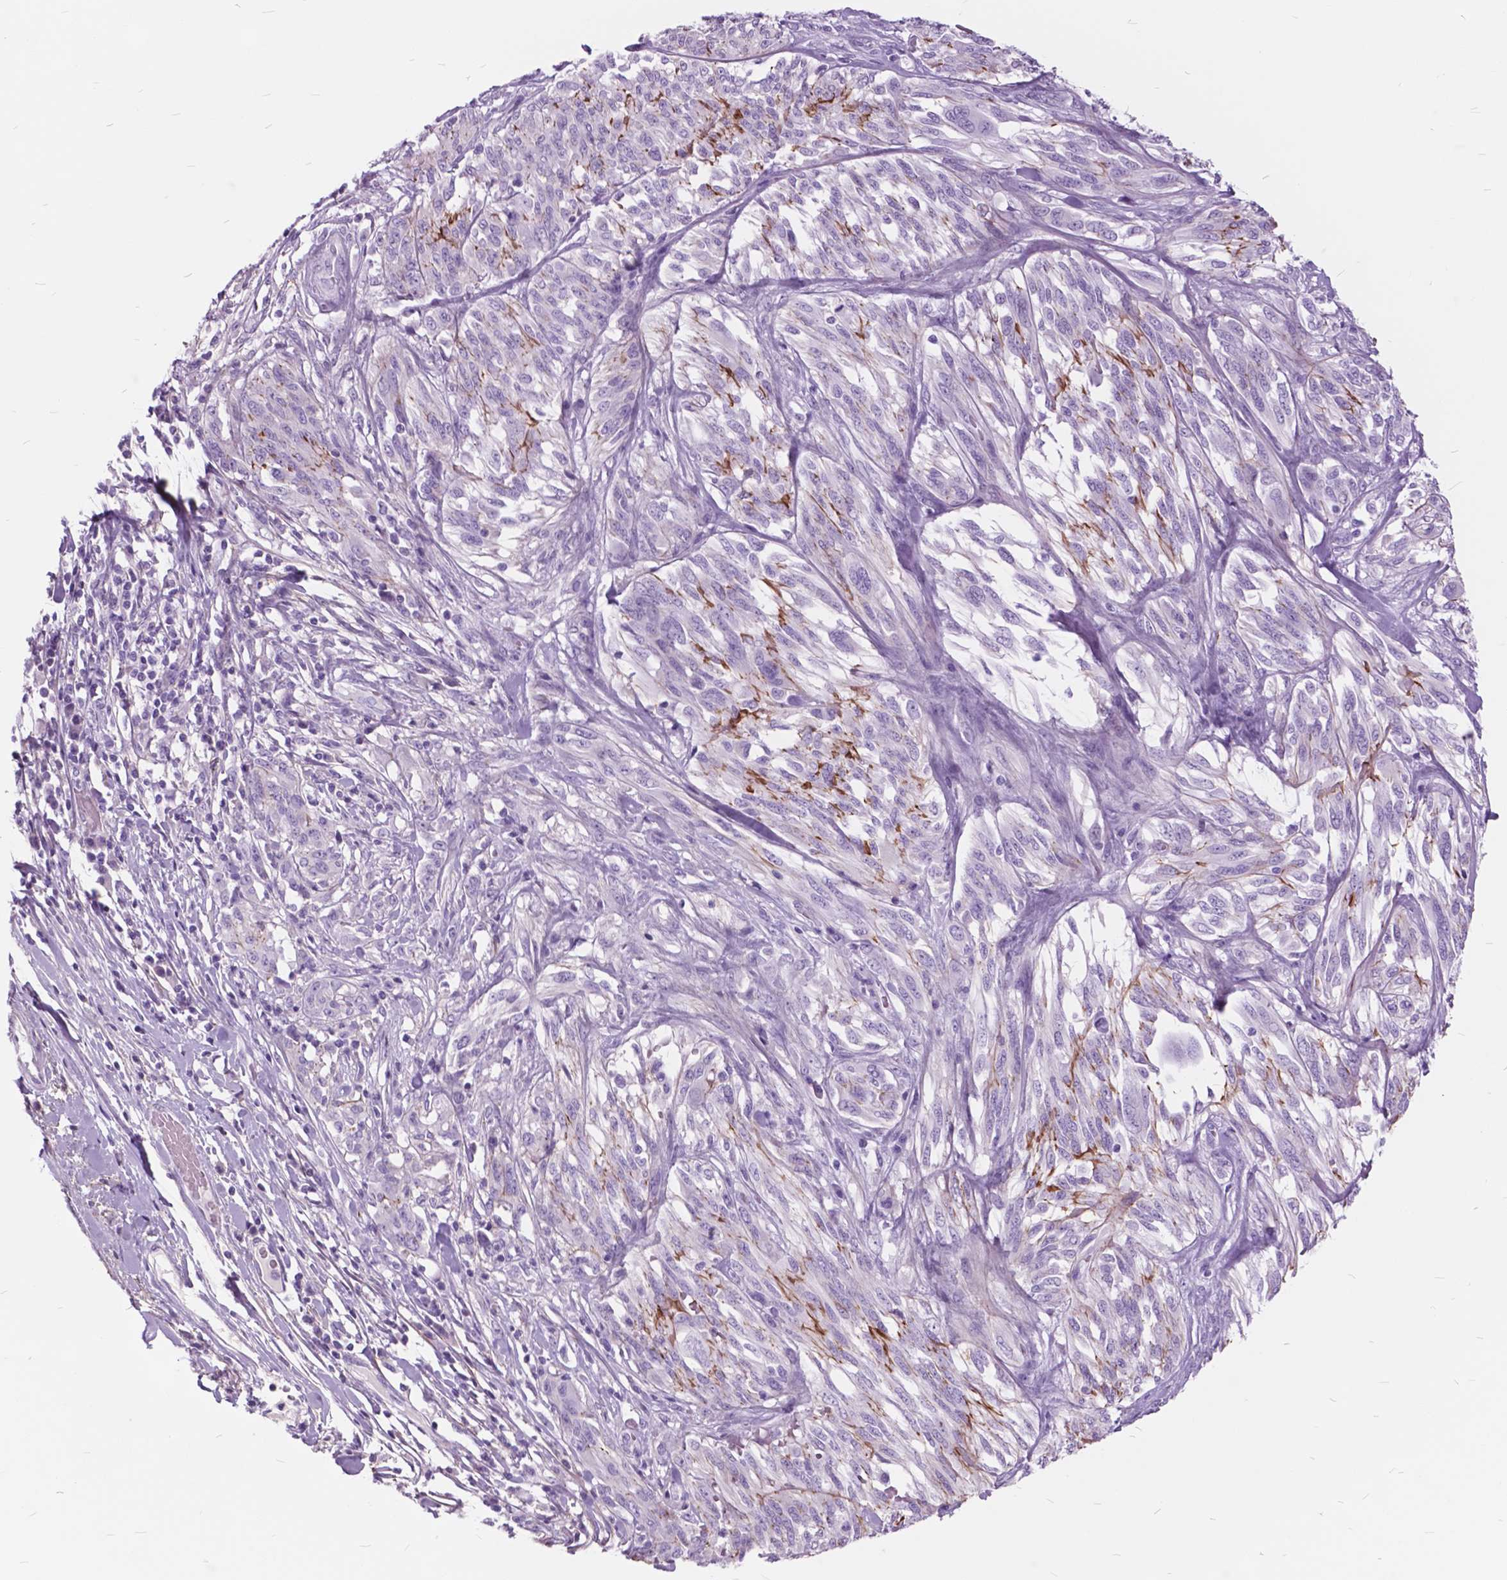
{"staining": {"intensity": "negative", "quantity": "none", "location": "none"}, "tissue": "melanoma", "cell_type": "Tumor cells", "image_type": "cancer", "snomed": [{"axis": "morphology", "description": "Malignant melanoma, NOS"}, {"axis": "topography", "description": "Skin"}], "caption": "The immunohistochemistry micrograph has no significant staining in tumor cells of malignant melanoma tissue.", "gene": "GDF9", "patient": {"sex": "female", "age": 91}}